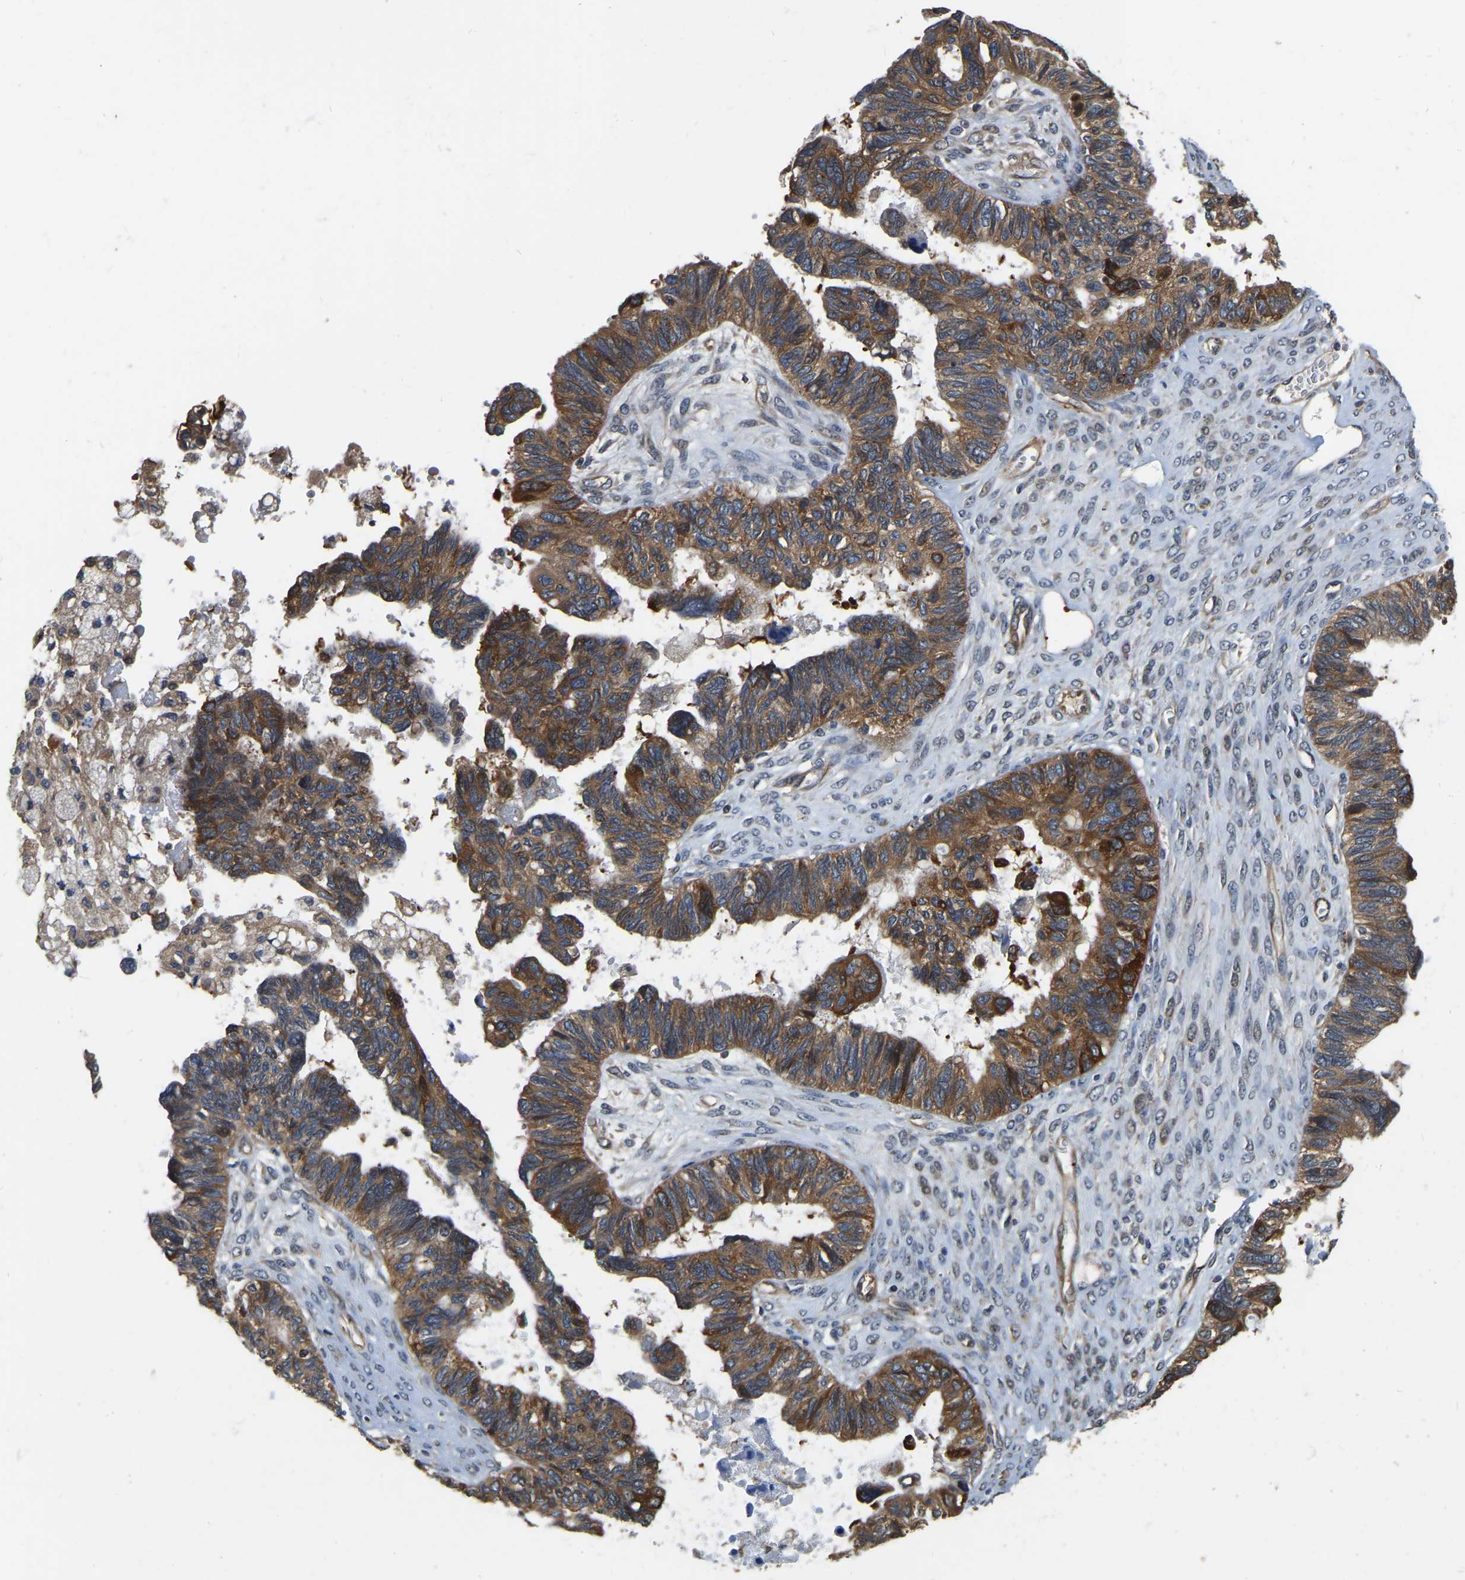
{"staining": {"intensity": "strong", "quantity": ">75%", "location": "cytoplasmic/membranous"}, "tissue": "ovarian cancer", "cell_type": "Tumor cells", "image_type": "cancer", "snomed": [{"axis": "morphology", "description": "Cystadenocarcinoma, serous, NOS"}, {"axis": "topography", "description": "Ovary"}], "caption": "Protein staining of ovarian serous cystadenocarcinoma tissue displays strong cytoplasmic/membranous positivity in approximately >75% of tumor cells. (DAB IHC with brightfield microscopy, high magnification).", "gene": "GARS1", "patient": {"sex": "female", "age": 79}}